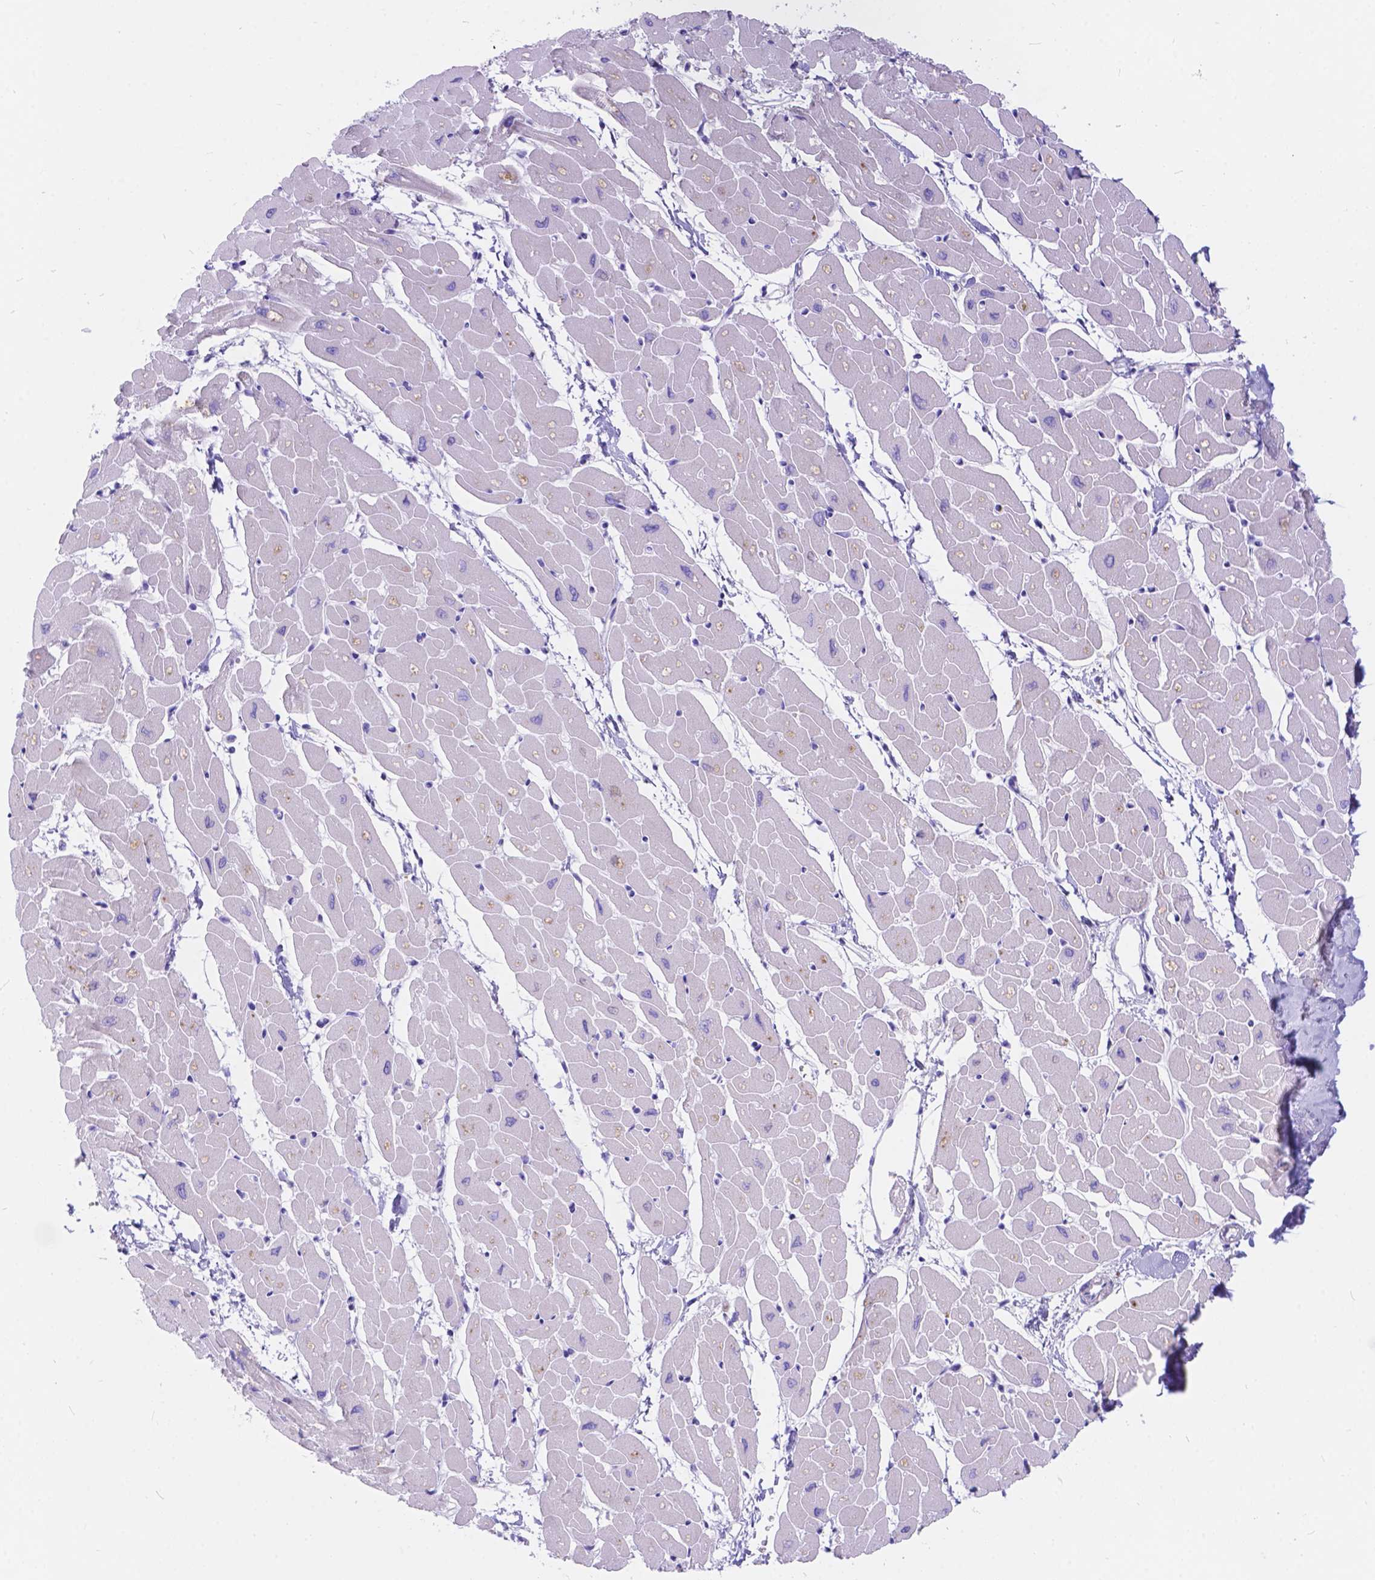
{"staining": {"intensity": "weak", "quantity": "<25%", "location": "cytoplasmic/membranous"}, "tissue": "heart muscle", "cell_type": "Cardiomyocytes", "image_type": "normal", "snomed": [{"axis": "morphology", "description": "Normal tissue, NOS"}, {"axis": "topography", "description": "Heart"}], "caption": "Histopathology image shows no protein positivity in cardiomyocytes of benign heart muscle.", "gene": "KLHL10", "patient": {"sex": "male", "age": 57}}